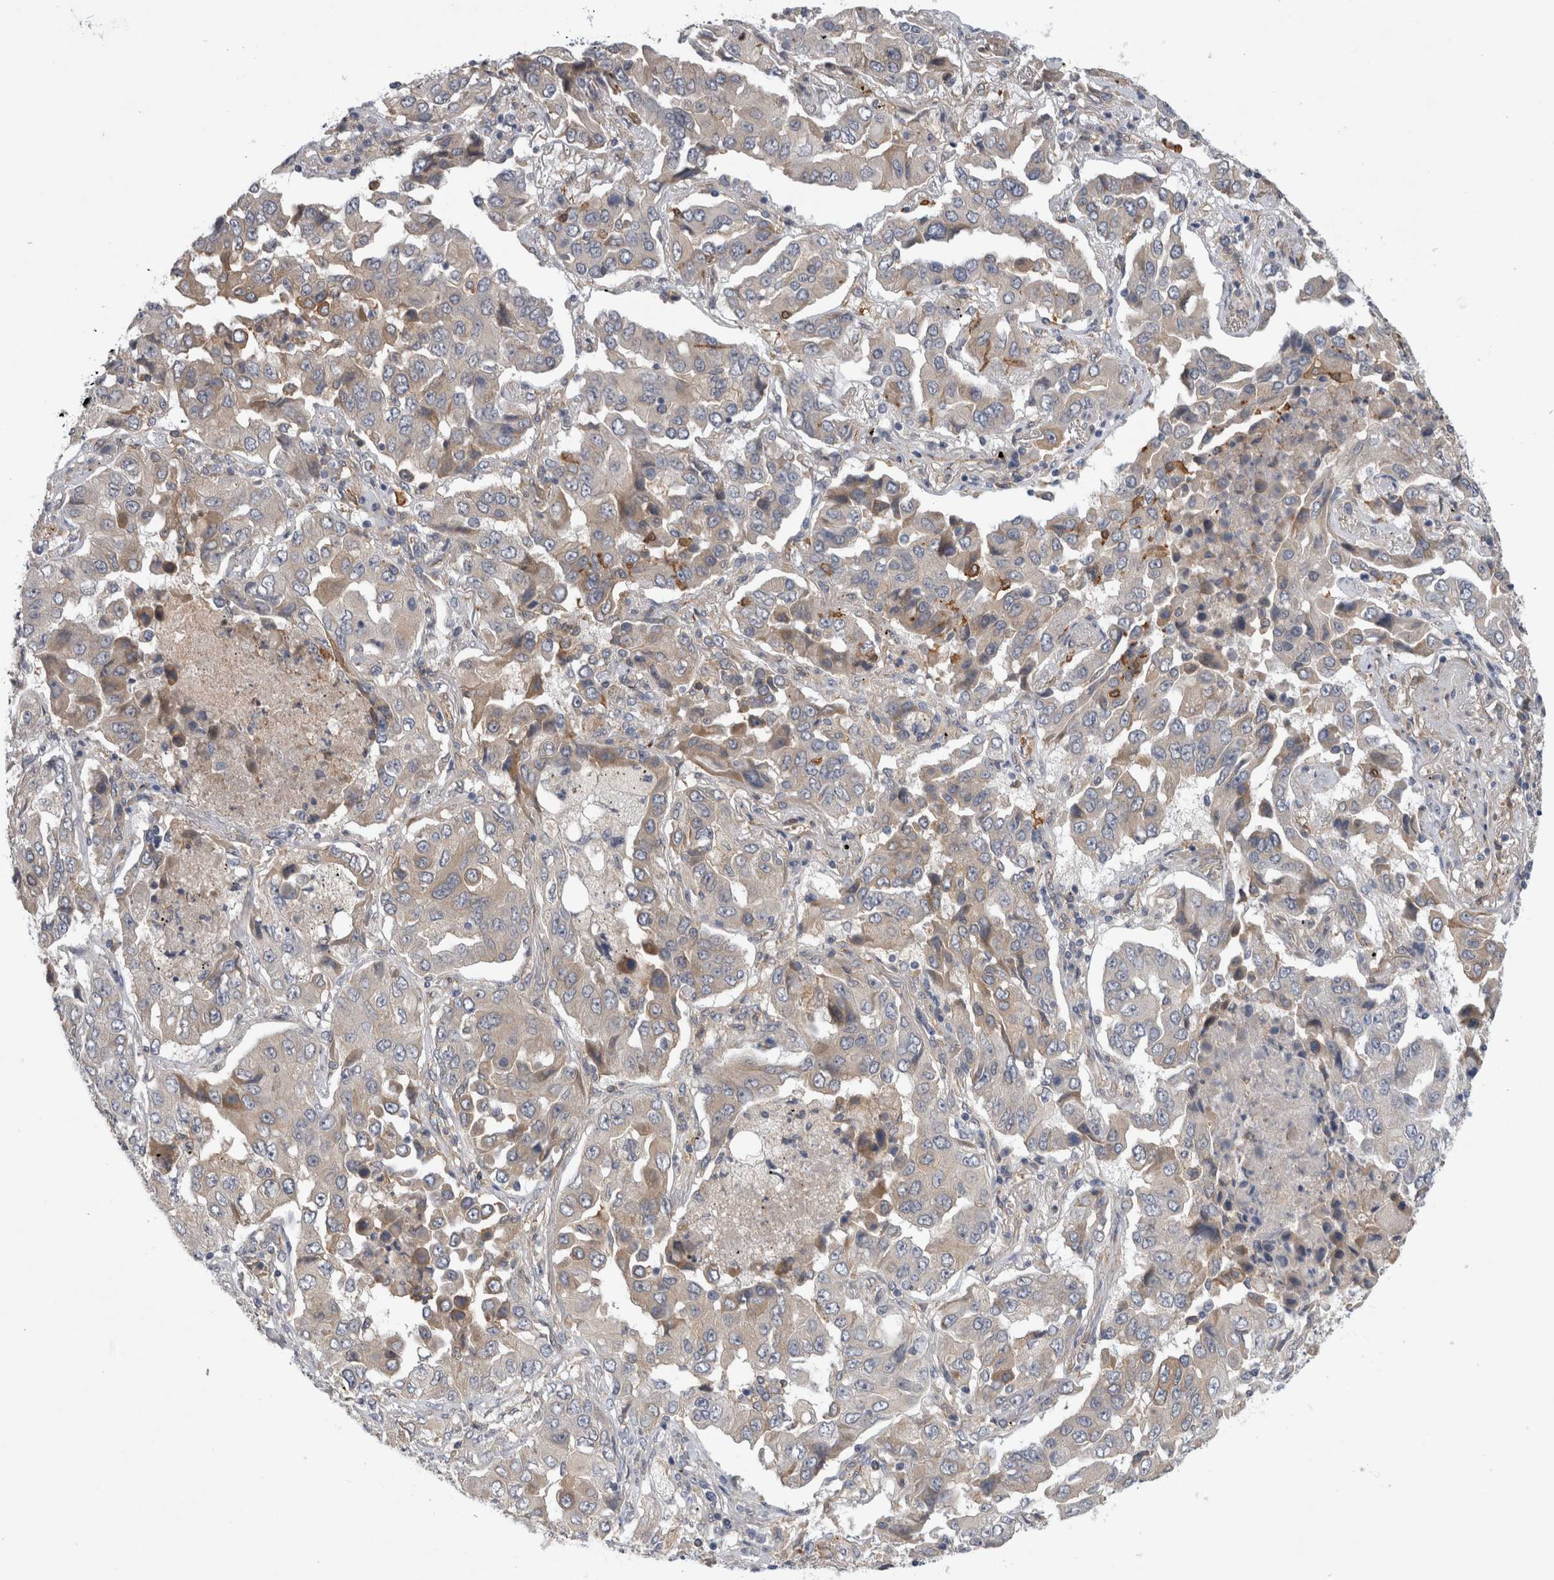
{"staining": {"intensity": "weak", "quantity": "<25%", "location": "cytoplasmic/membranous"}, "tissue": "lung cancer", "cell_type": "Tumor cells", "image_type": "cancer", "snomed": [{"axis": "morphology", "description": "Adenocarcinoma, NOS"}, {"axis": "topography", "description": "Lung"}], "caption": "Immunohistochemistry of lung cancer (adenocarcinoma) displays no staining in tumor cells.", "gene": "ANKFY1", "patient": {"sex": "female", "age": 65}}